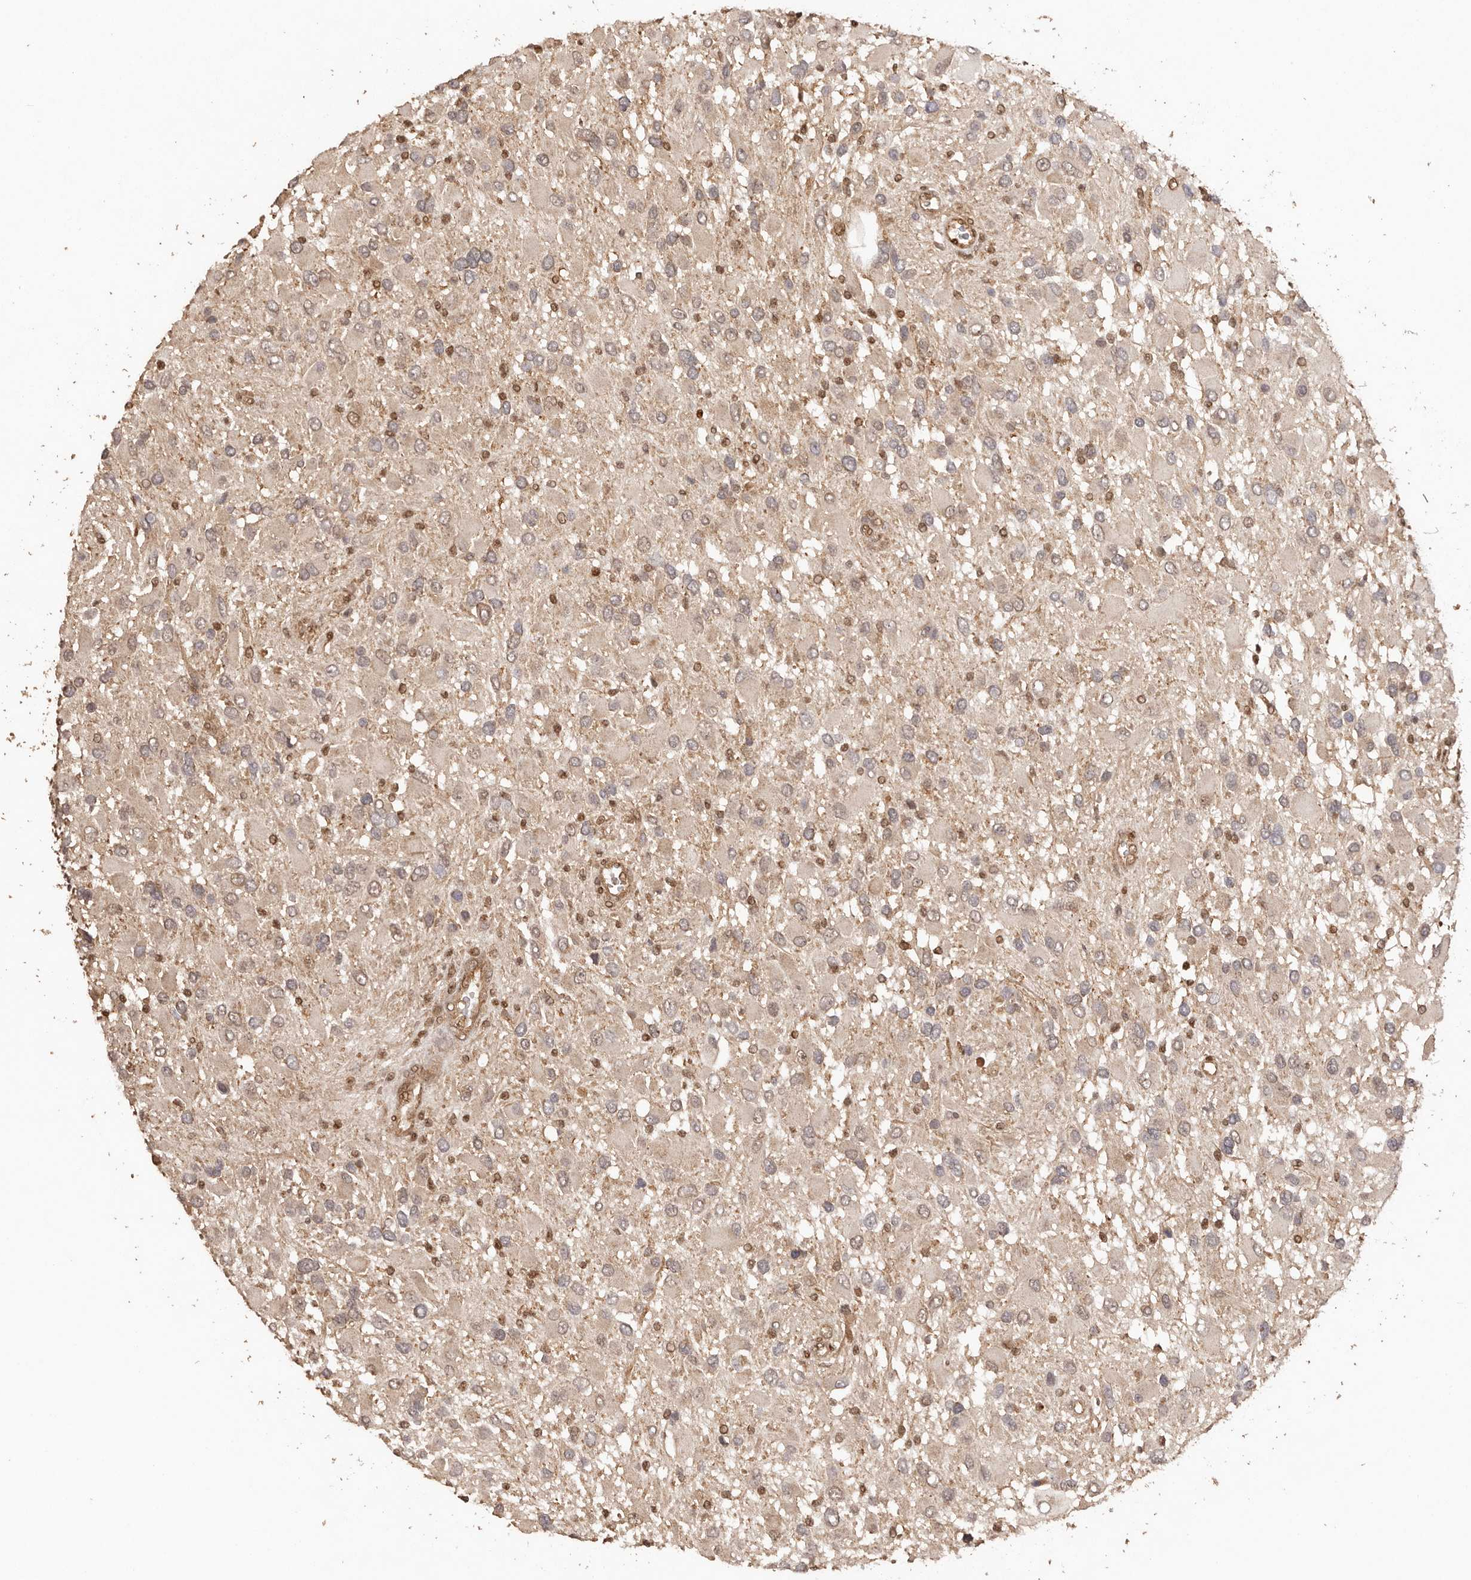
{"staining": {"intensity": "weak", "quantity": "<25%", "location": "cytoplasmic/membranous"}, "tissue": "glioma", "cell_type": "Tumor cells", "image_type": "cancer", "snomed": [{"axis": "morphology", "description": "Glioma, malignant, High grade"}, {"axis": "topography", "description": "Brain"}], "caption": "DAB immunohistochemical staining of human malignant glioma (high-grade) shows no significant expression in tumor cells.", "gene": "UBR2", "patient": {"sex": "male", "age": 53}}